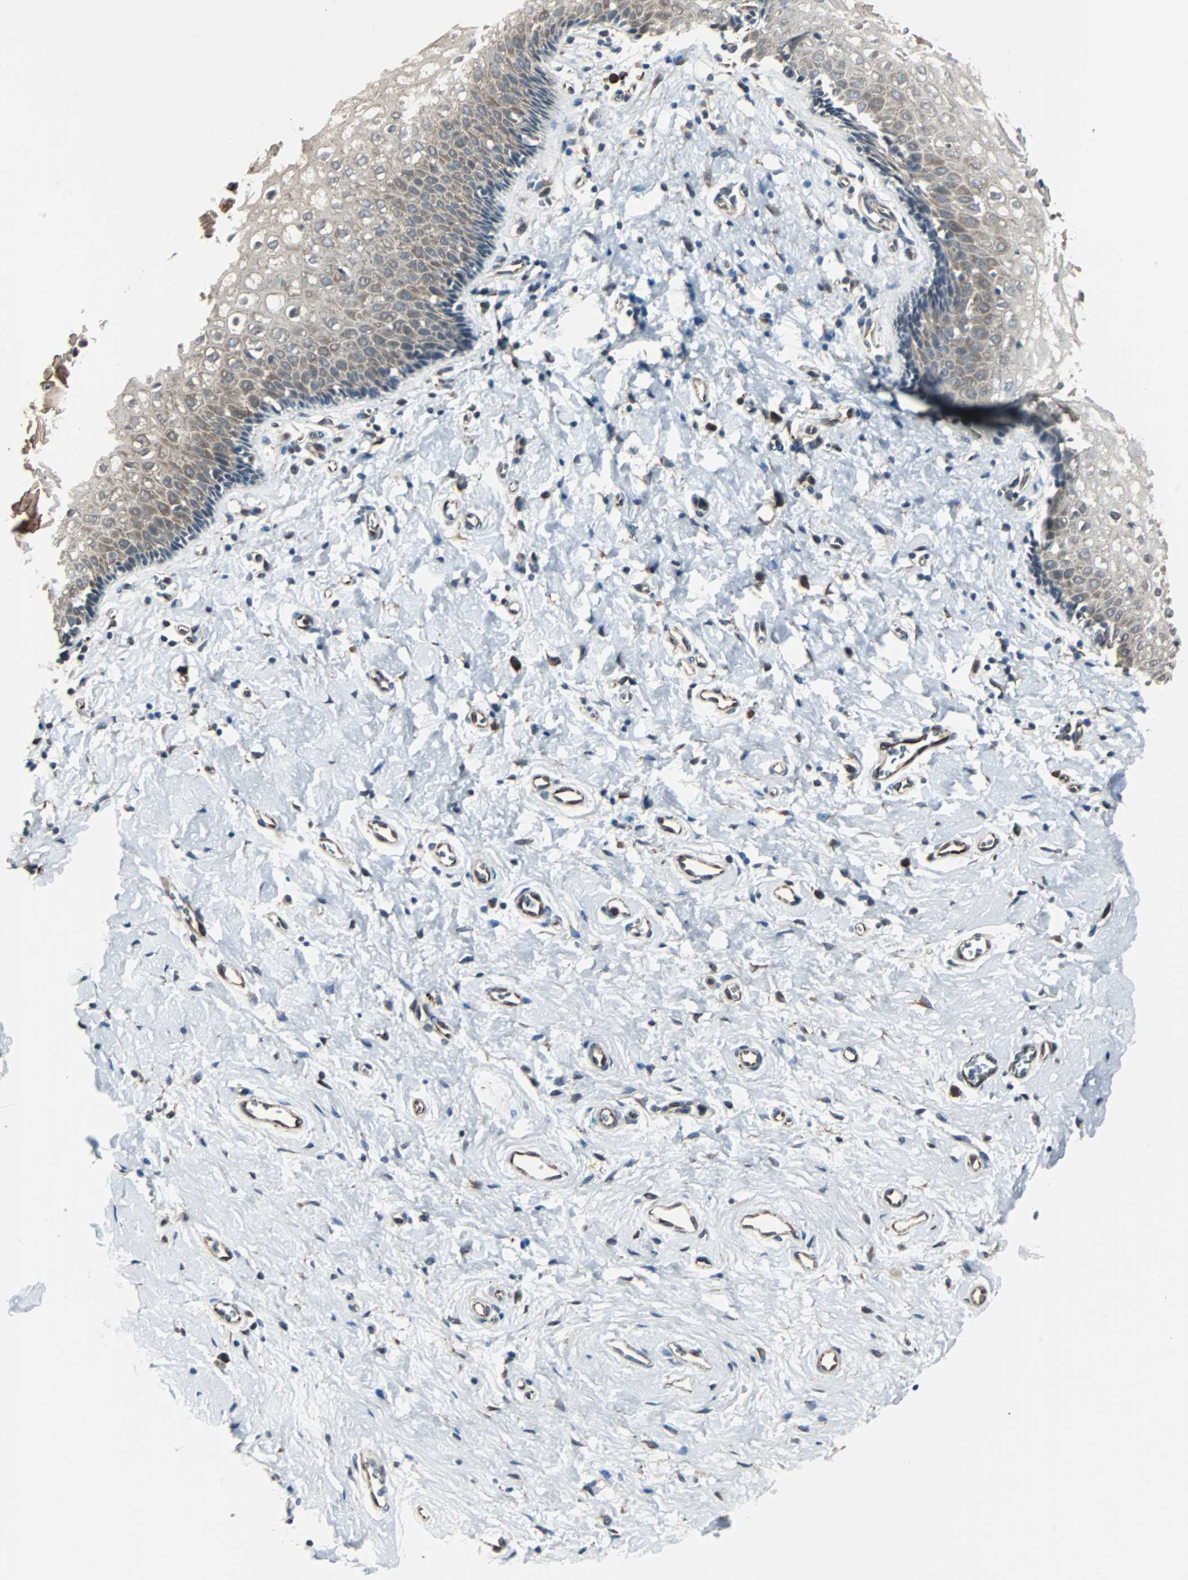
{"staining": {"intensity": "weak", "quantity": ">75%", "location": "cytoplasmic/membranous"}, "tissue": "vagina", "cell_type": "Squamous epithelial cells", "image_type": "normal", "snomed": [{"axis": "morphology", "description": "Normal tissue, NOS"}, {"axis": "topography", "description": "Soft tissue"}, {"axis": "topography", "description": "Vagina"}], "caption": "The immunohistochemical stain highlights weak cytoplasmic/membranous expression in squamous epithelial cells of benign vagina.", "gene": "CHP1", "patient": {"sex": "female", "age": 61}}